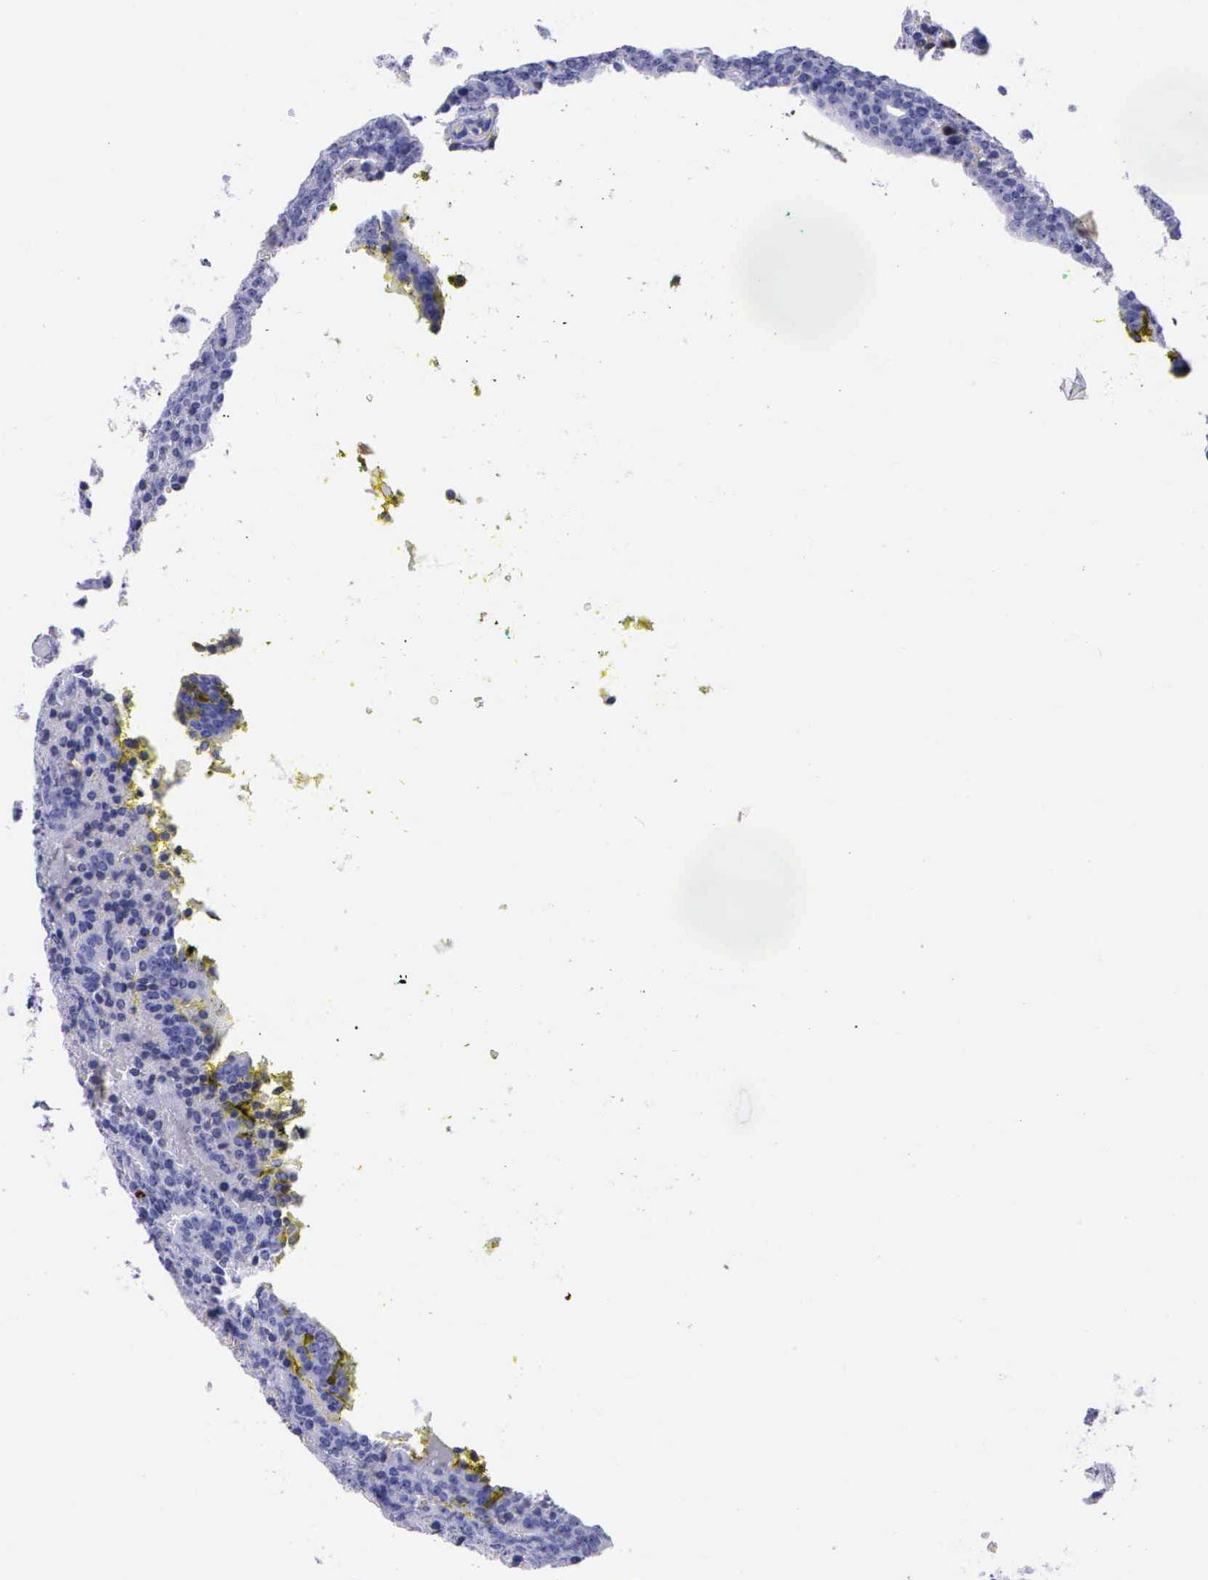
{"staining": {"intensity": "negative", "quantity": "none", "location": "none"}, "tissue": "prostate cancer", "cell_type": "Tumor cells", "image_type": "cancer", "snomed": [{"axis": "morphology", "description": "Adenocarcinoma, Medium grade"}, {"axis": "topography", "description": "Prostate"}], "caption": "Prostate cancer stained for a protein using immunohistochemistry exhibits no positivity tumor cells.", "gene": "PLG", "patient": {"sex": "male", "age": 65}}